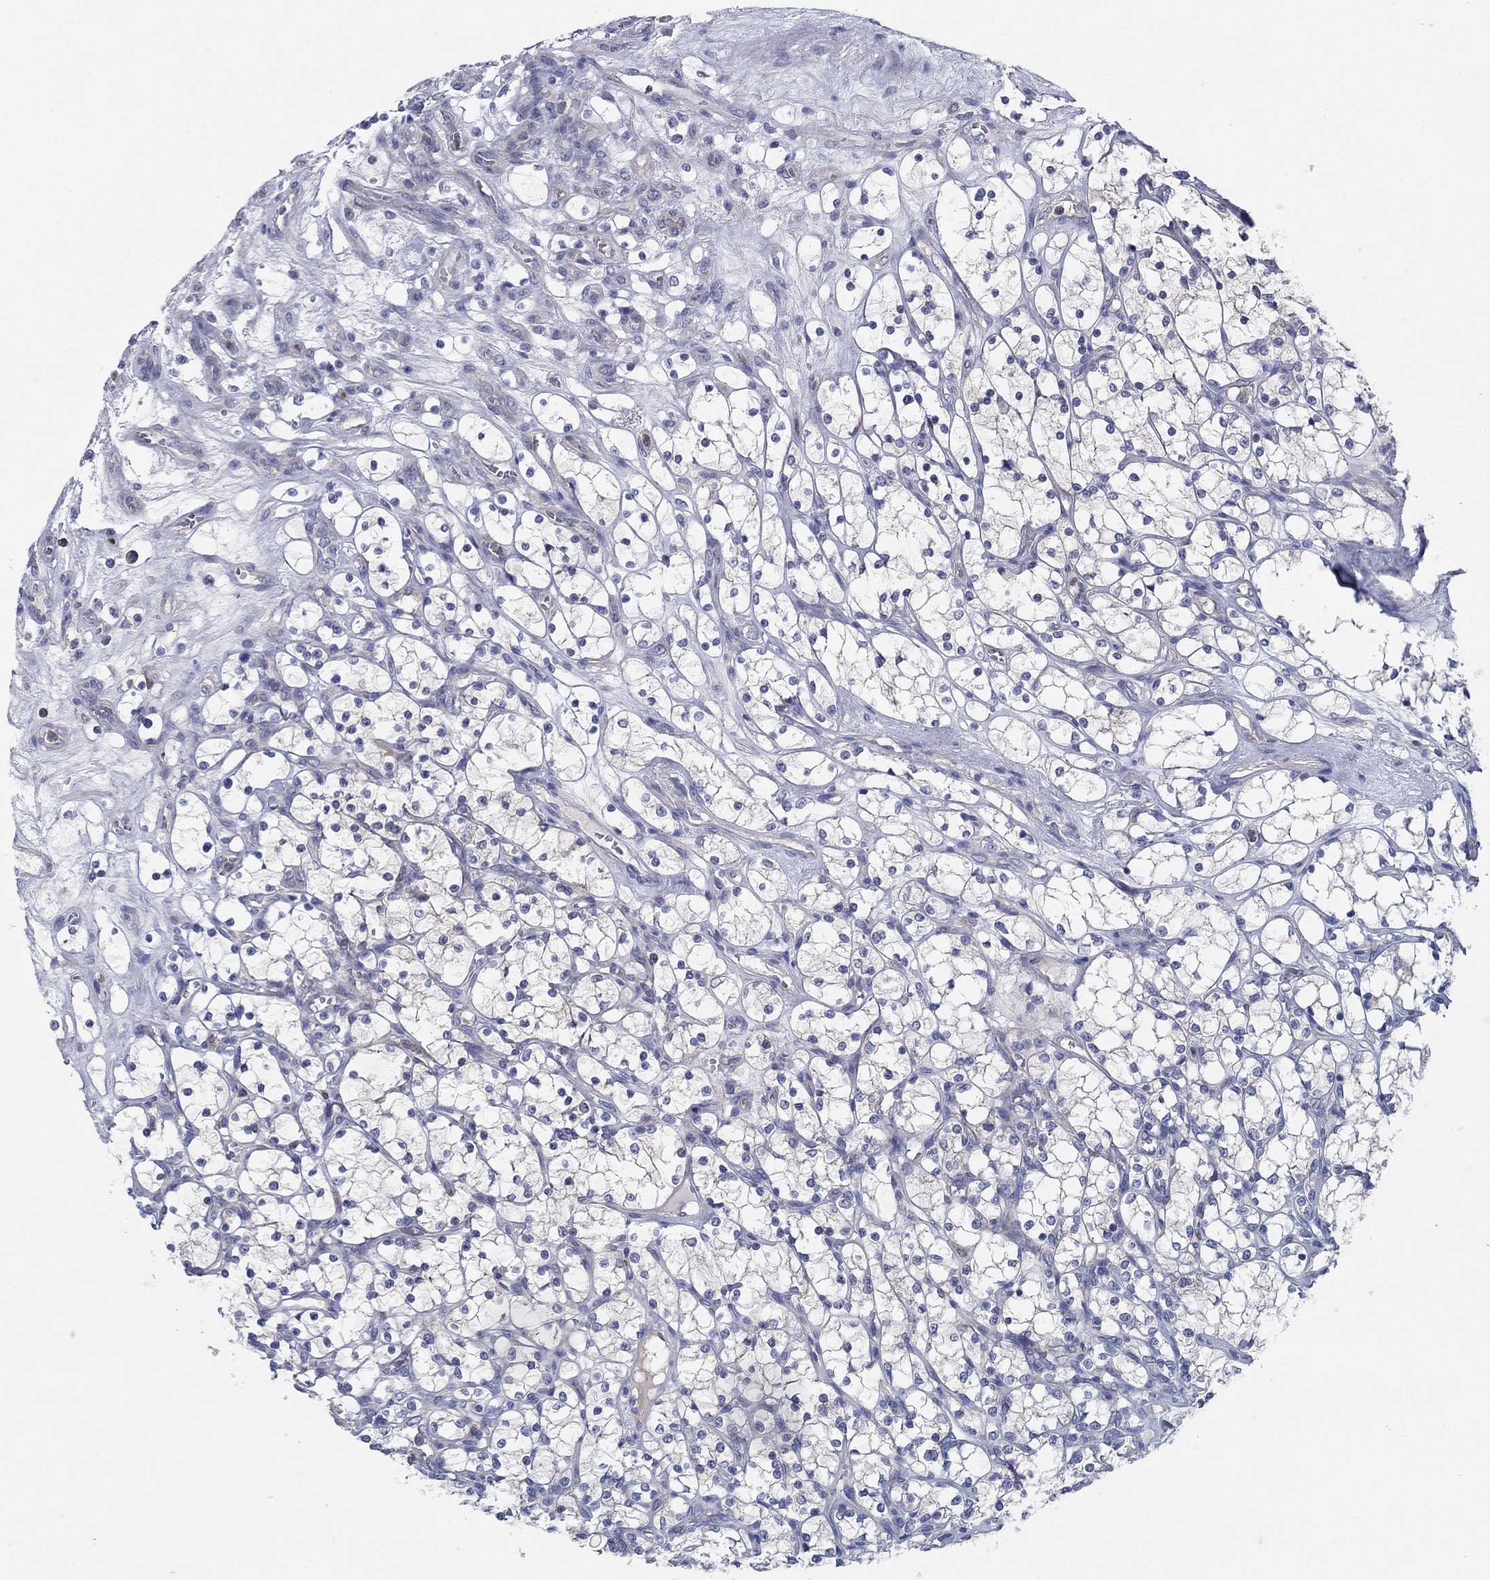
{"staining": {"intensity": "negative", "quantity": "none", "location": "none"}, "tissue": "renal cancer", "cell_type": "Tumor cells", "image_type": "cancer", "snomed": [{"axis": "morphology", "description": "Adenocarcinoma, NOS"}, {"axis": "topography", "description": "Kidney"}], "caption": "An immunohistochemistry (IHC) photomicrograph of renal cancer (adenocarcinoma) is shown. There is no staining in tumor cells of renal cancer (adenocarcinoma).", "gene": "PVR", "patient": {"sex": "female", "age": 69}}